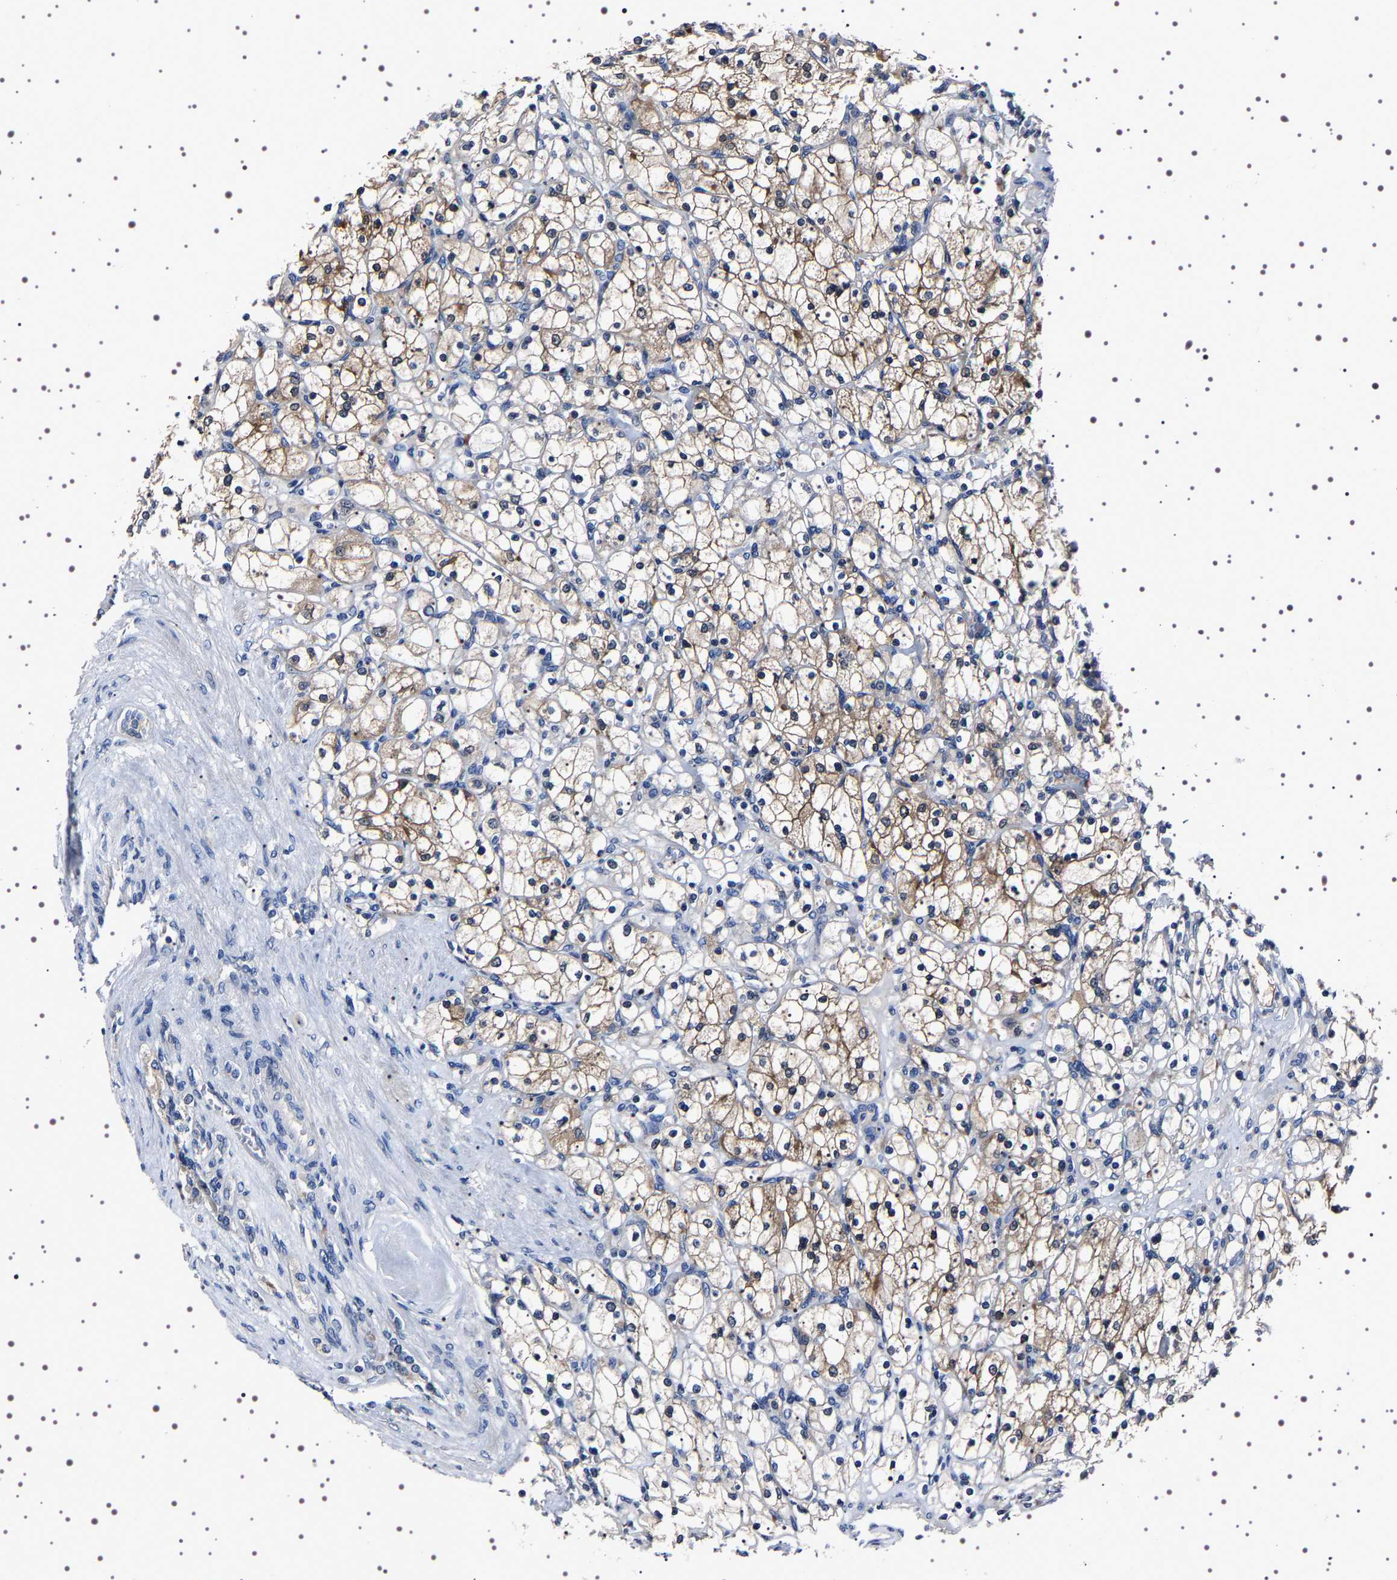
{"staining": {"intensity": "moderate", "quantity": "25%-75%", "location": "cytoplasmic/membranous"}, "tissue": "renal cancer", "cell_type": "Tumor cells", "image_type": "cancer", "snomed": [{"axis": "morphology", "description": "Adenocarcinoma, NOS"}, {"axis": "topography", "description": "Kidney"}], "caption": "Immunohistochemical staining of renal cancer (adenocarcinoma) shows medium levels of moderate cytoplasmic/membranous protein positivity in about 25%-75% of tumor cells. (Stains: DAB (3,3'-diaminobenzidine) in brown, nuclei in blue, Microscopy: brightfield microscopy at high magnification).", "gene": "TARBP1", "patient": {"sex": "female", "age": 83}}